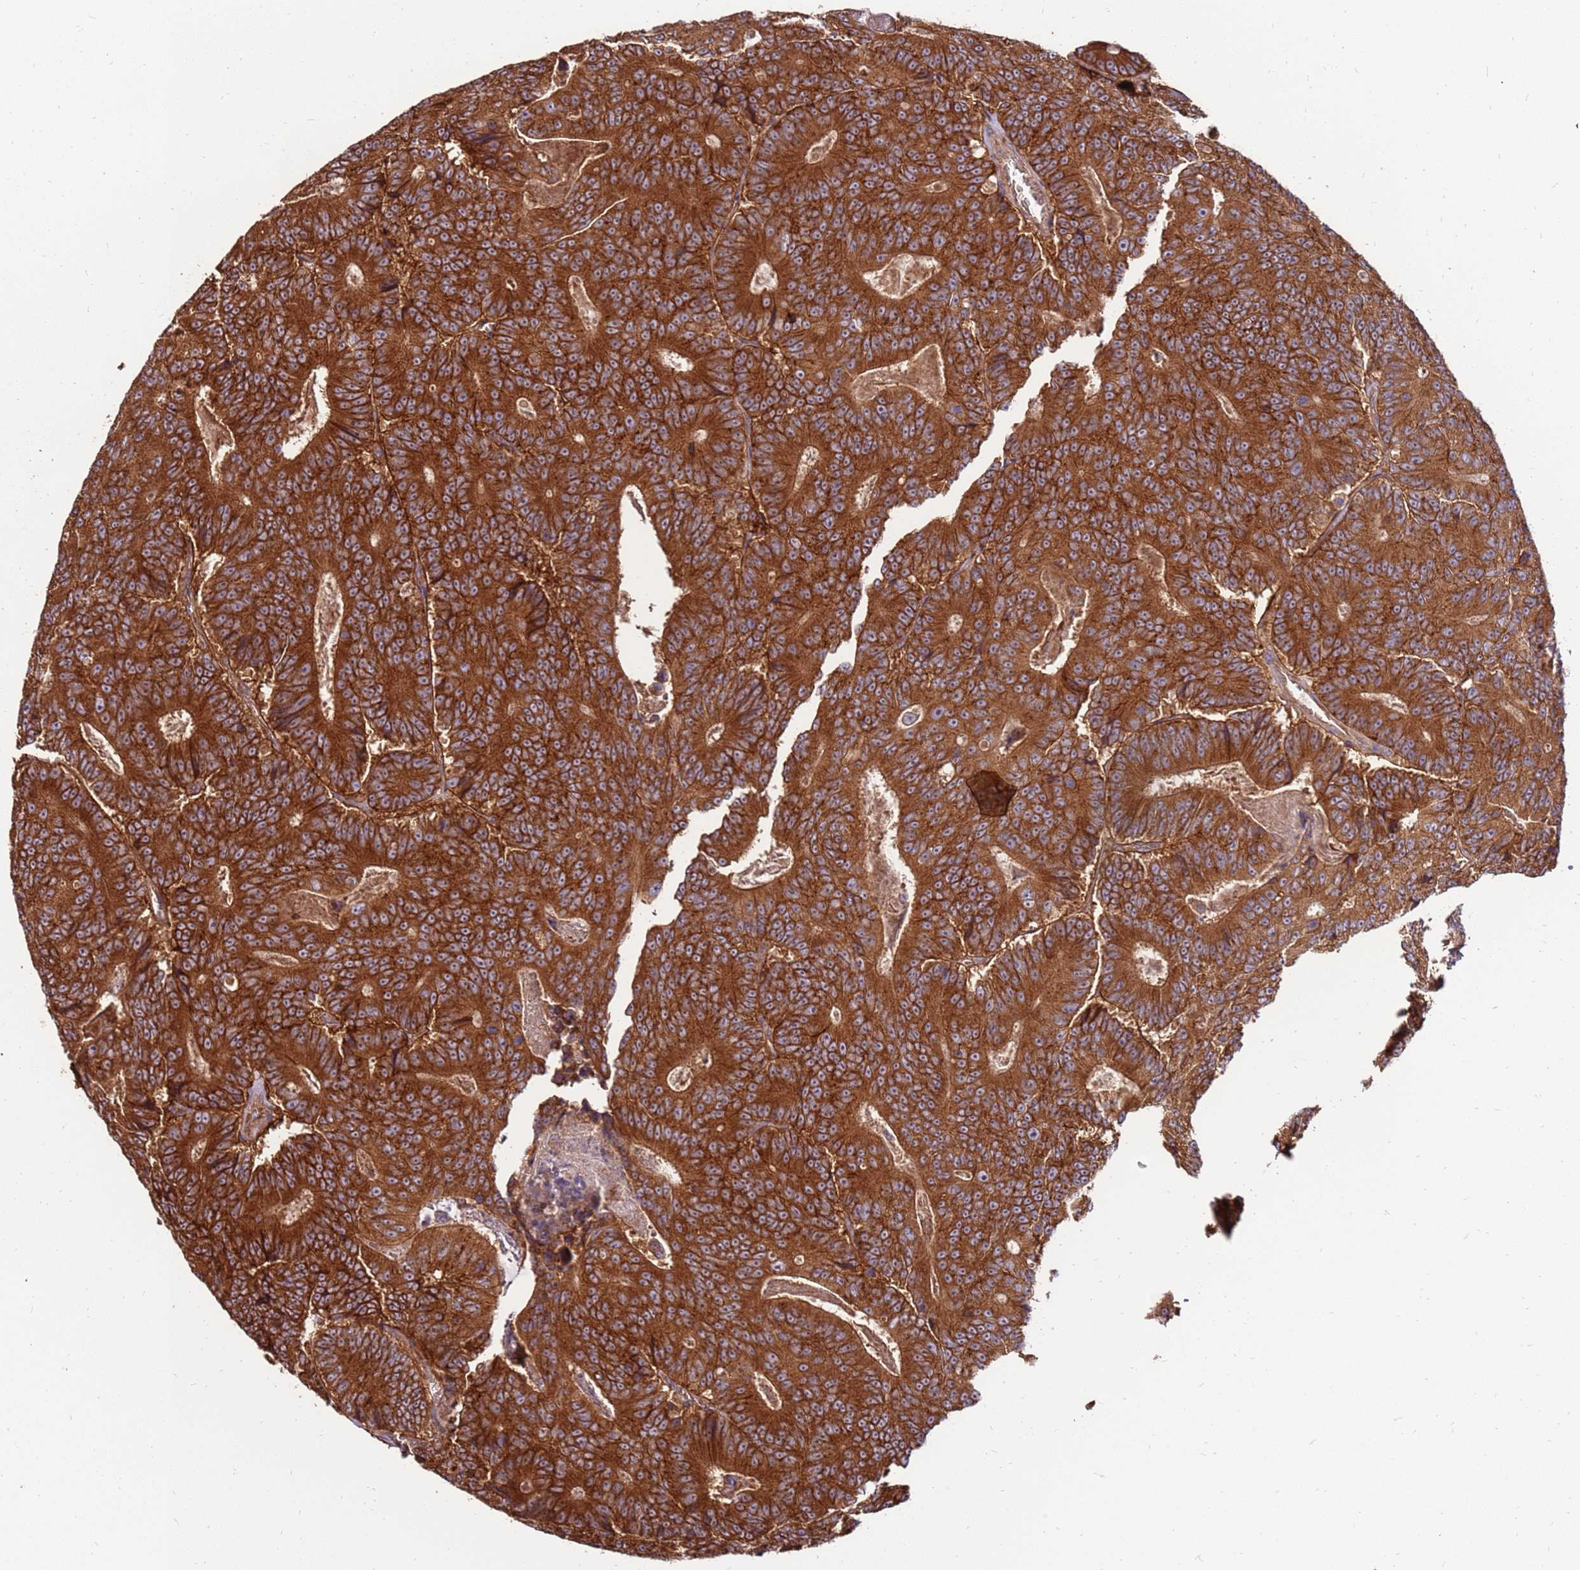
{"staining": {"intensity": "strong", "quantity": ">75%", "location": "cytoplasmic/membranous"}, "tissue": "colorectal cancer", "cell_type": "Tumor cells", "image_type": "cancer", "snomed": [{"axis": "morphology", "description": "Adenocarcinoma, NOS"}, {"axis": "topography", "description": "Colon"}], "caption": "Immunohistochemical staining of human adenocarcinoma (colorectal) displays high levels of strong cytoplasmic/membranous protein expression in about >75% of tumor cells.", "gene": "SLC44A5", "patient": {"sex": "male", "age": 83}}